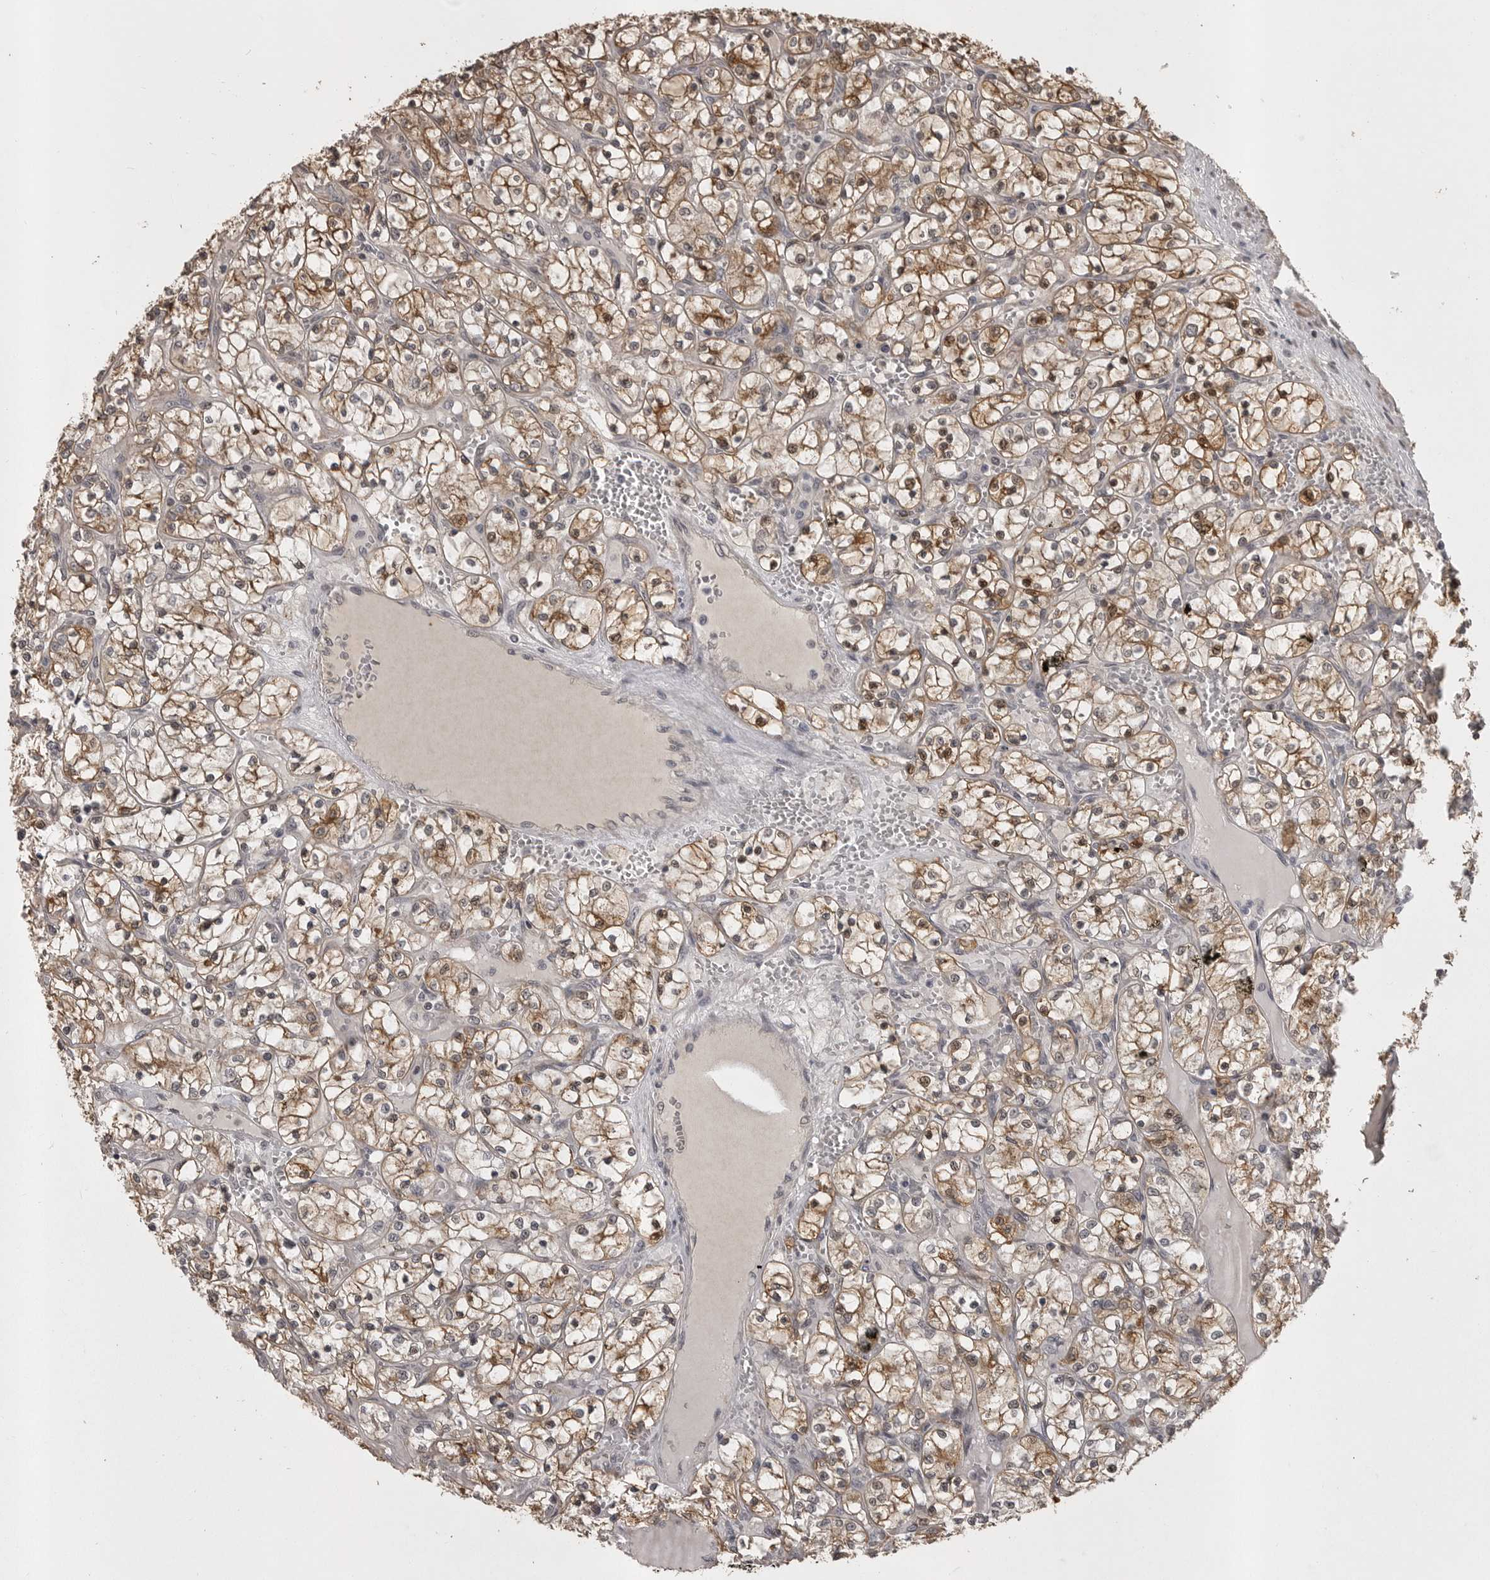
{"staining": {"intensity": "moderate", "quantity": ">75%", "location": "cytoplasmic/membranous,nuclear"}, "tissue": "renal cancer", "cell_type": "Tumor cells", "image_type": "cancer", "snomed": [{"axis": "morphology", "description": "Adenocarcinoma, NOS"}, {"axis": "topography", "description": "Kidney"}], "caption": "High-magnification brightfield microscopy of renal cancer stained with DAB (3,3'-diaminobenzidine) (brown) and counterstained with hematoxylin (blue). tumor cells exhibit moderate cytoplasmic/membranous and nuclear staining is identified in about>75% of cells.", "gene": "SNX16", "patient": {"sex": "female", "age": 69}}